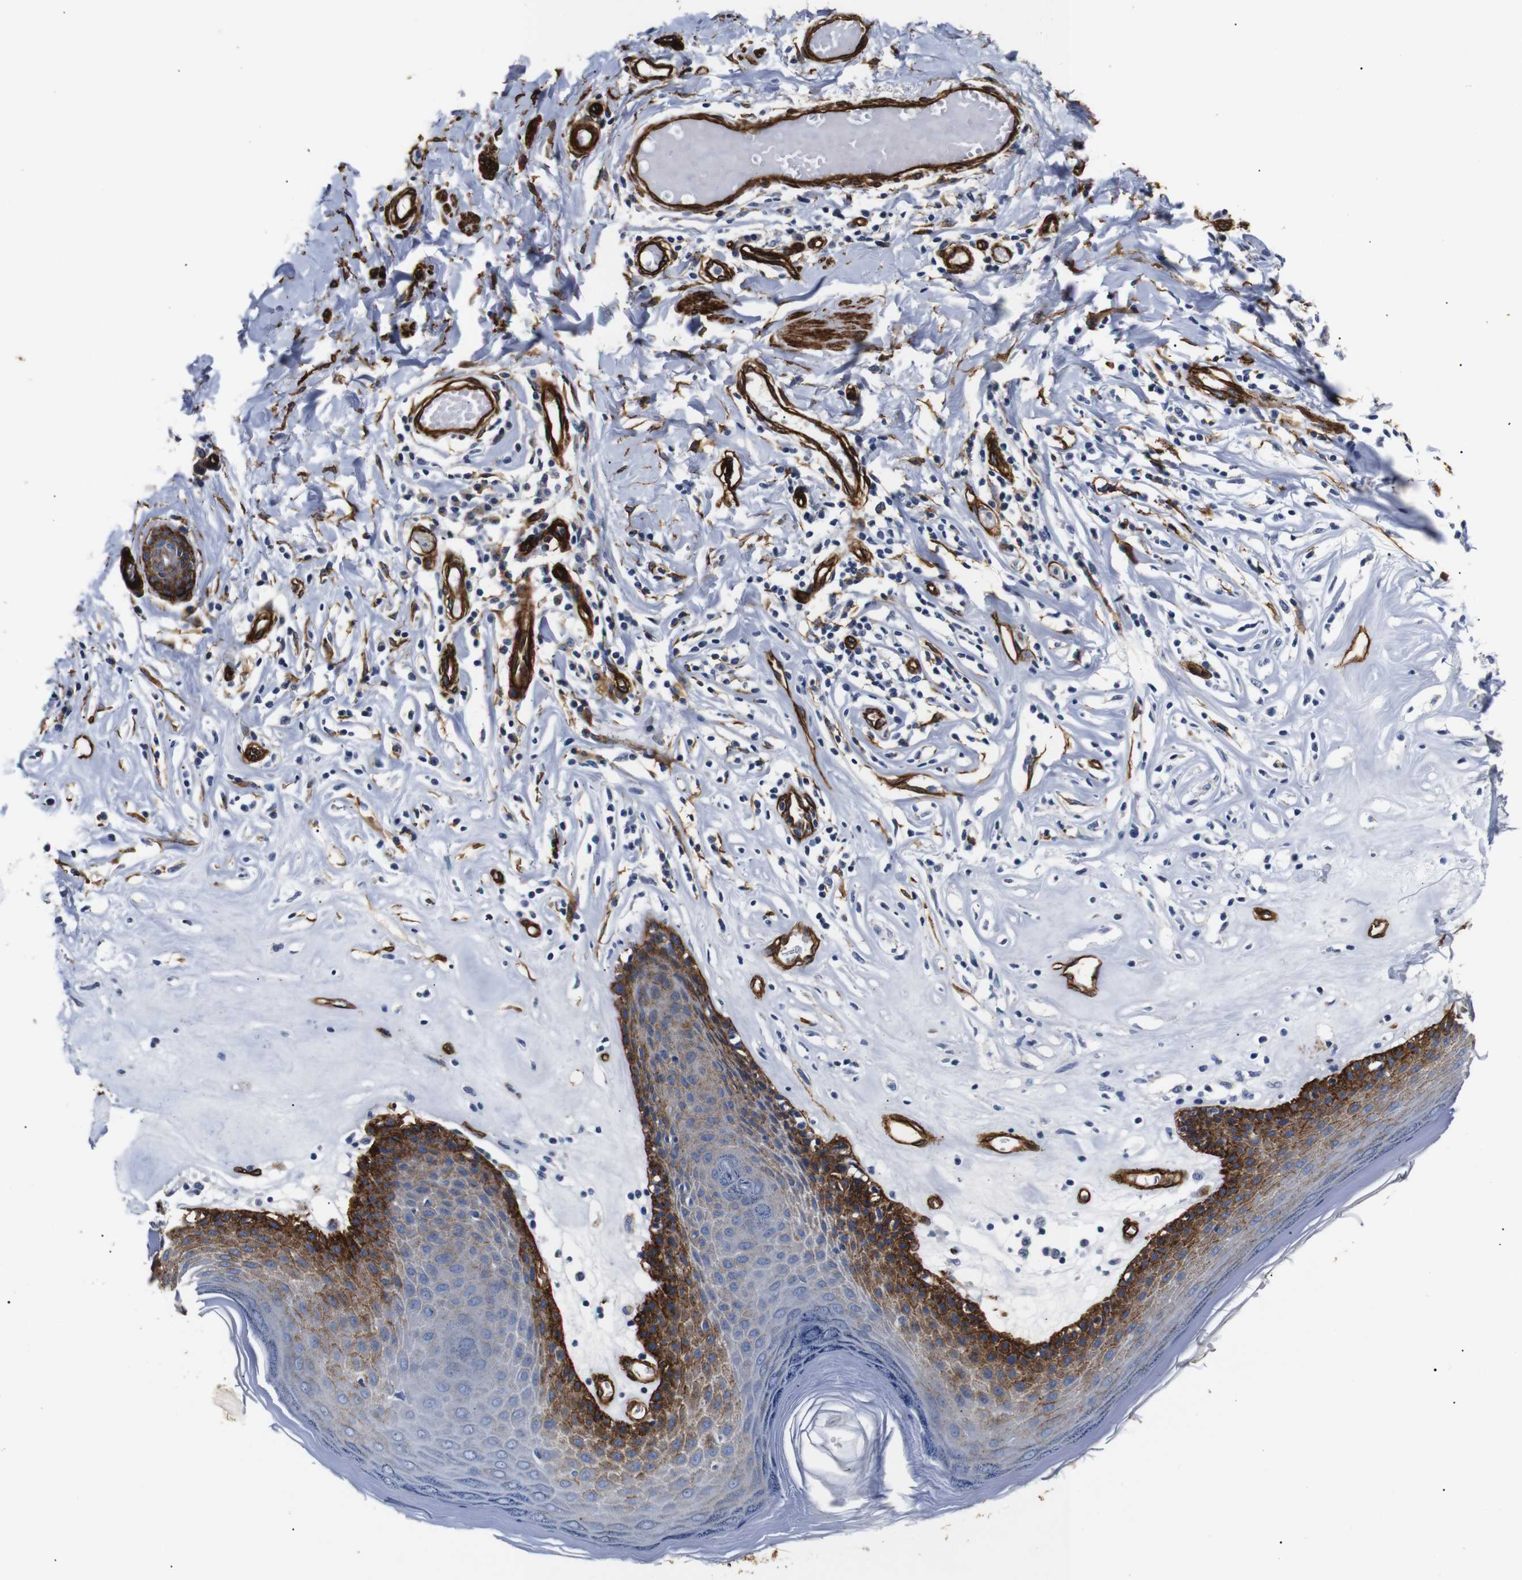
{"staining": {"intensity": "strong", "quantity": "25%-75%", "location": "cytoplasmic/membranous"}, "tissue": "skin", "cell_type": "Epidermal cells", "image_type": "normal", "snomed": [{"axis": "morphology", "description": "Normal tissue, NOS"}, {"axis": "morphology", "description": "Inflammation, NOS"}, {"axis": "topography", "description": "Vulva"}], "caption": "Benign skin was stained to show a protein in brown. There is high levels of strong cytoplasmic/membranous expression in about 25%-75% of epidermal cells.", "gene": "CAV2", "patient": {"sex": "female", "age": 84}}